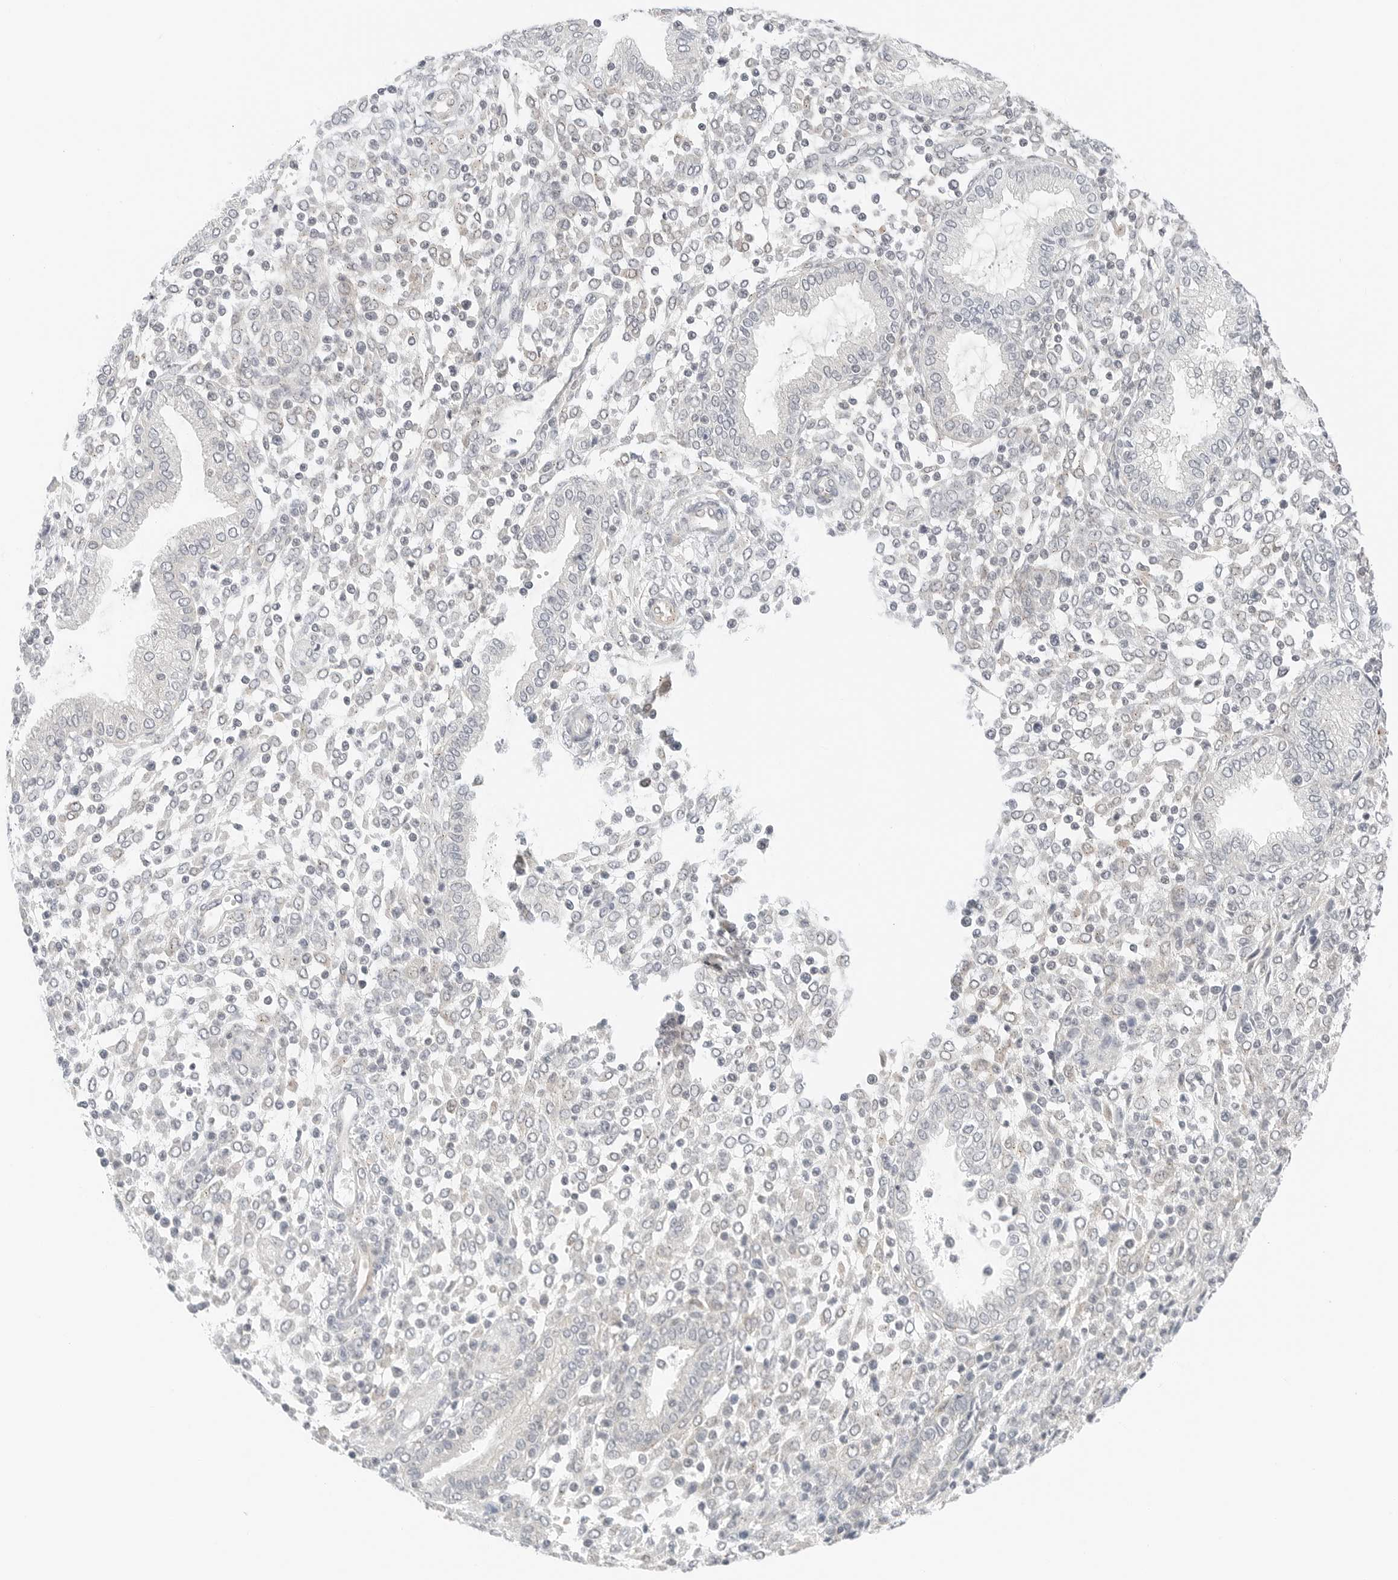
{"staining": {"intensity": "negative", "quantity": "none", "location": "none"}, "tissue": "endometrium", "cell_type": "Cells in endometrial stroma", "image_type": "normal", "snomed": [{"axis": "morphology", "description": "Normal tissue, NOS"}, {"axis": "topography", "description": "Endometrium"}], "caption": "IHC photomicrograph of benign endometrium: human endometrium stained with DAB (3,3'-diaminobenzidine) exhibits no significant protein expression in cells in endometrial stroma.", "gene": "IQCC", "patient": {"sex": "female", "age": 53}}